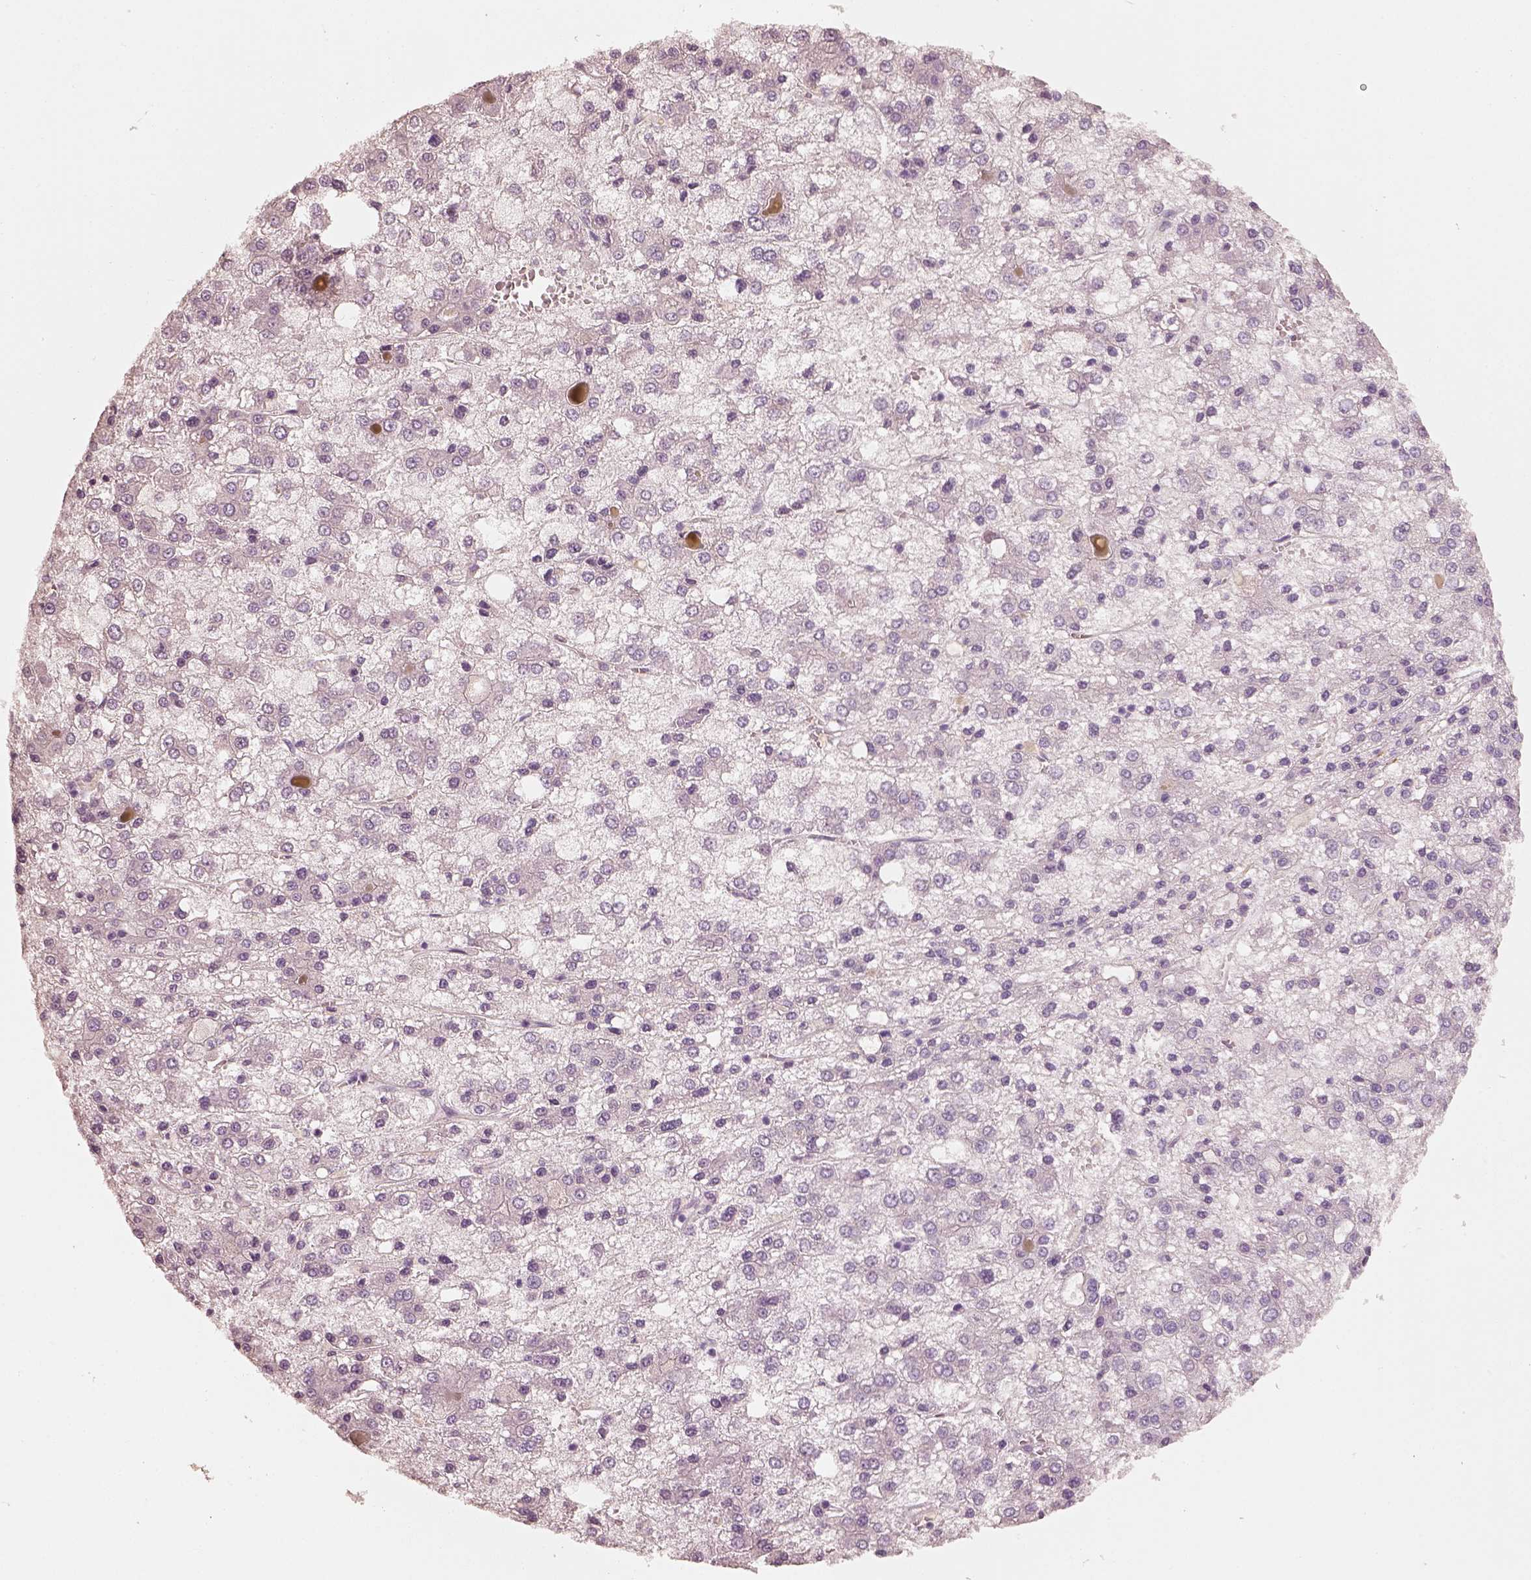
{"staining": {"intensity": "negative", "quantity": "none", "location": "none"}, "tissue": "liver cancer", "cell_type": "Tumor cells", "image_type": "cancer", "snomed": [{"axis": "morphology", "description": "Carcinoma, Hepatocellular, NOS"}, {"axis": "topography", "description": "Liver"}], "caption": "Liver hepatocellular carcinoma was stained to show a protein in brown. There is no significant positivity in tumor cells.", "gene": "RS1", "patient": {"sex": "male", "age": 73}}